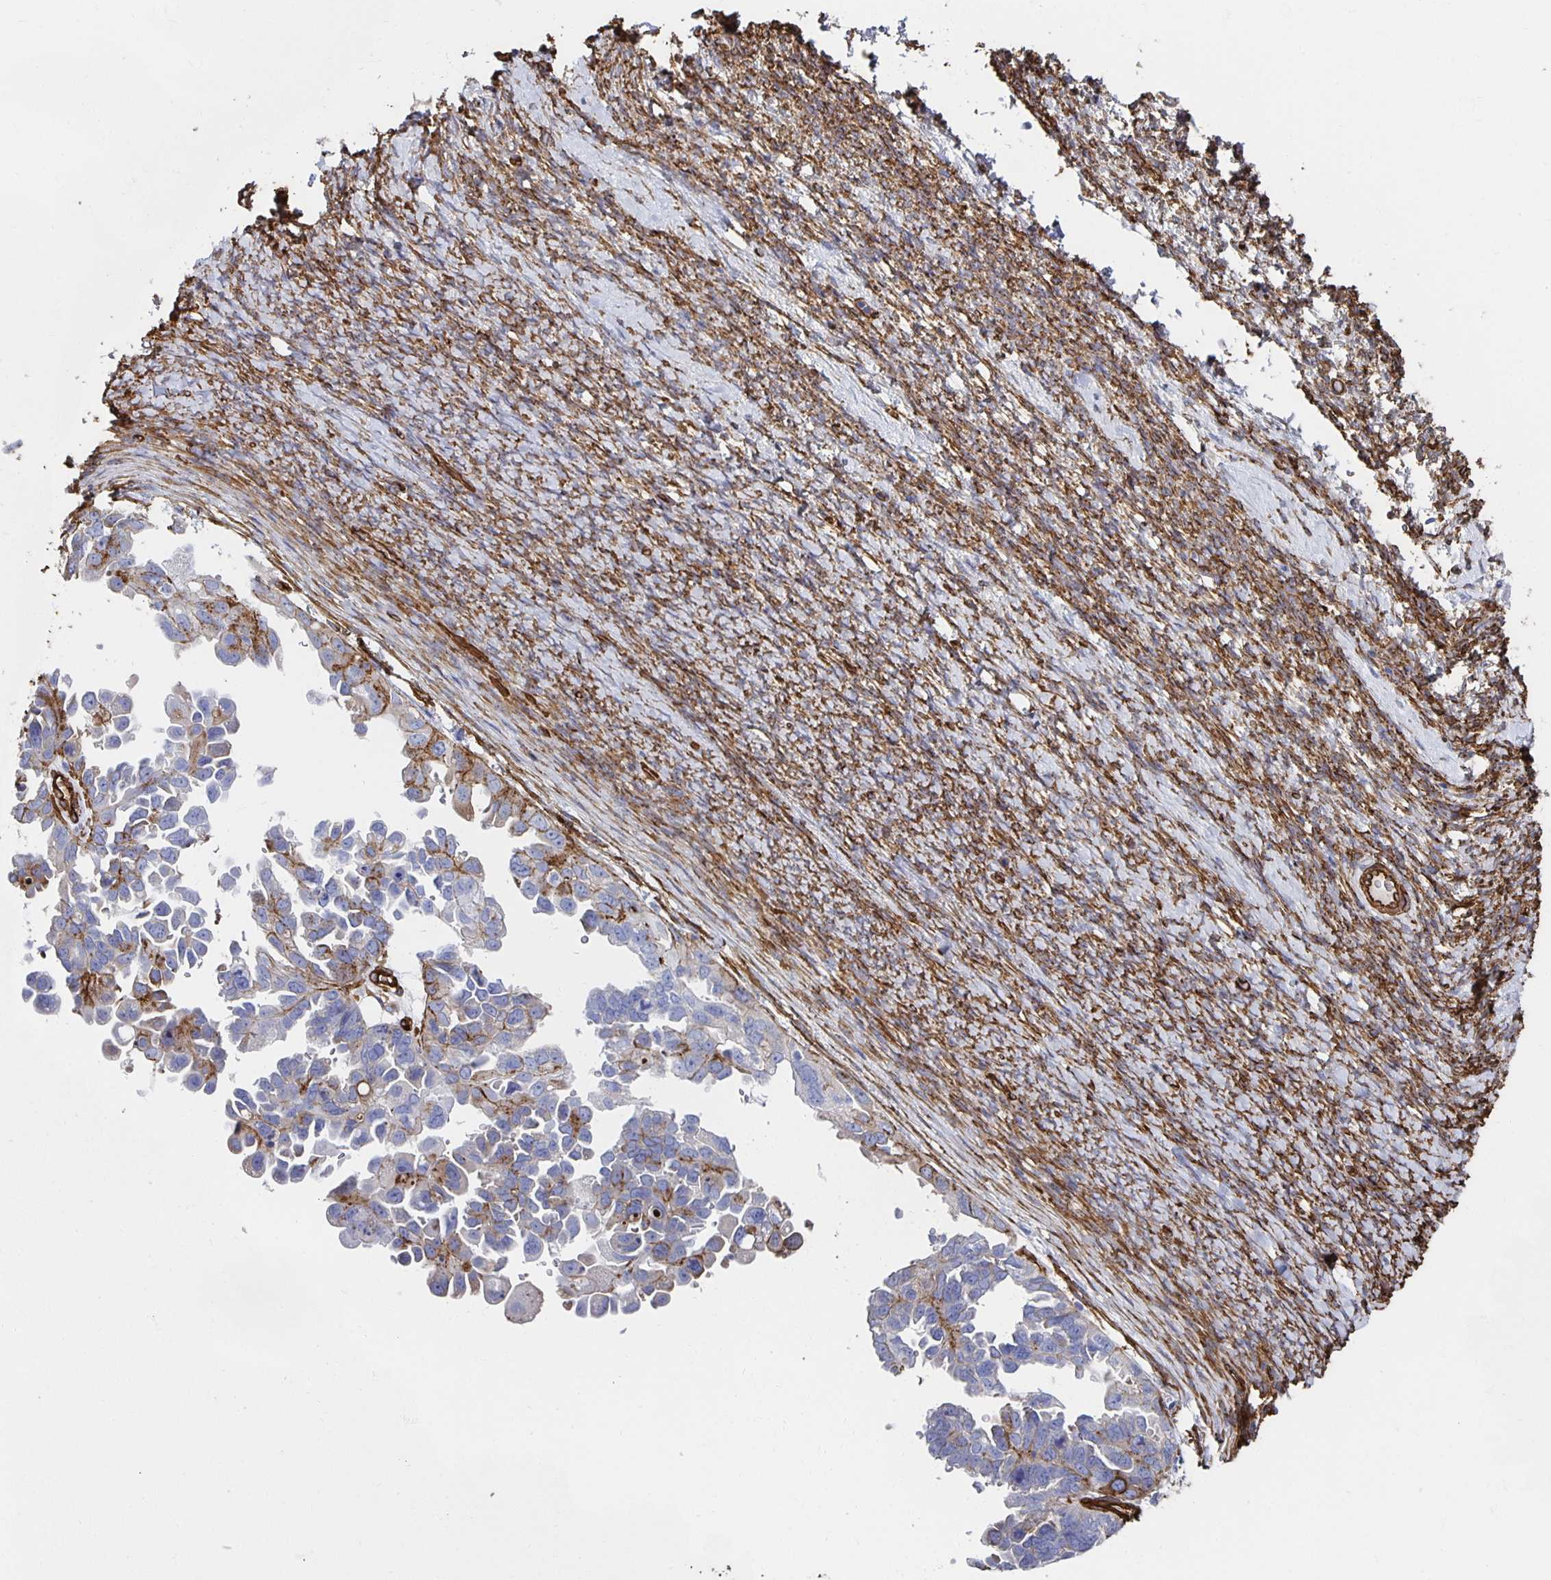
{"staining": {"intensity": "moderate", "quantity": "<25%", "location": "cytoplasmic/membranous"}, "tissue": "ovarian cancer", "cell_type": "Tumor cells", "image_type": "cancer", "snomed": [{"axis": "morphology", "description": "Cystadenocarcinoma, serous, NOS"}, {"axis": "topography", "description": "Ovary"}], "caption": "Protein expression analysis of ovarian cancer shows moderate cytoplasmic/membranous staining in approximately <25% of tumor cells.", "gene": "VIPR2", "patient": {"sex": "female", "age": 53}}